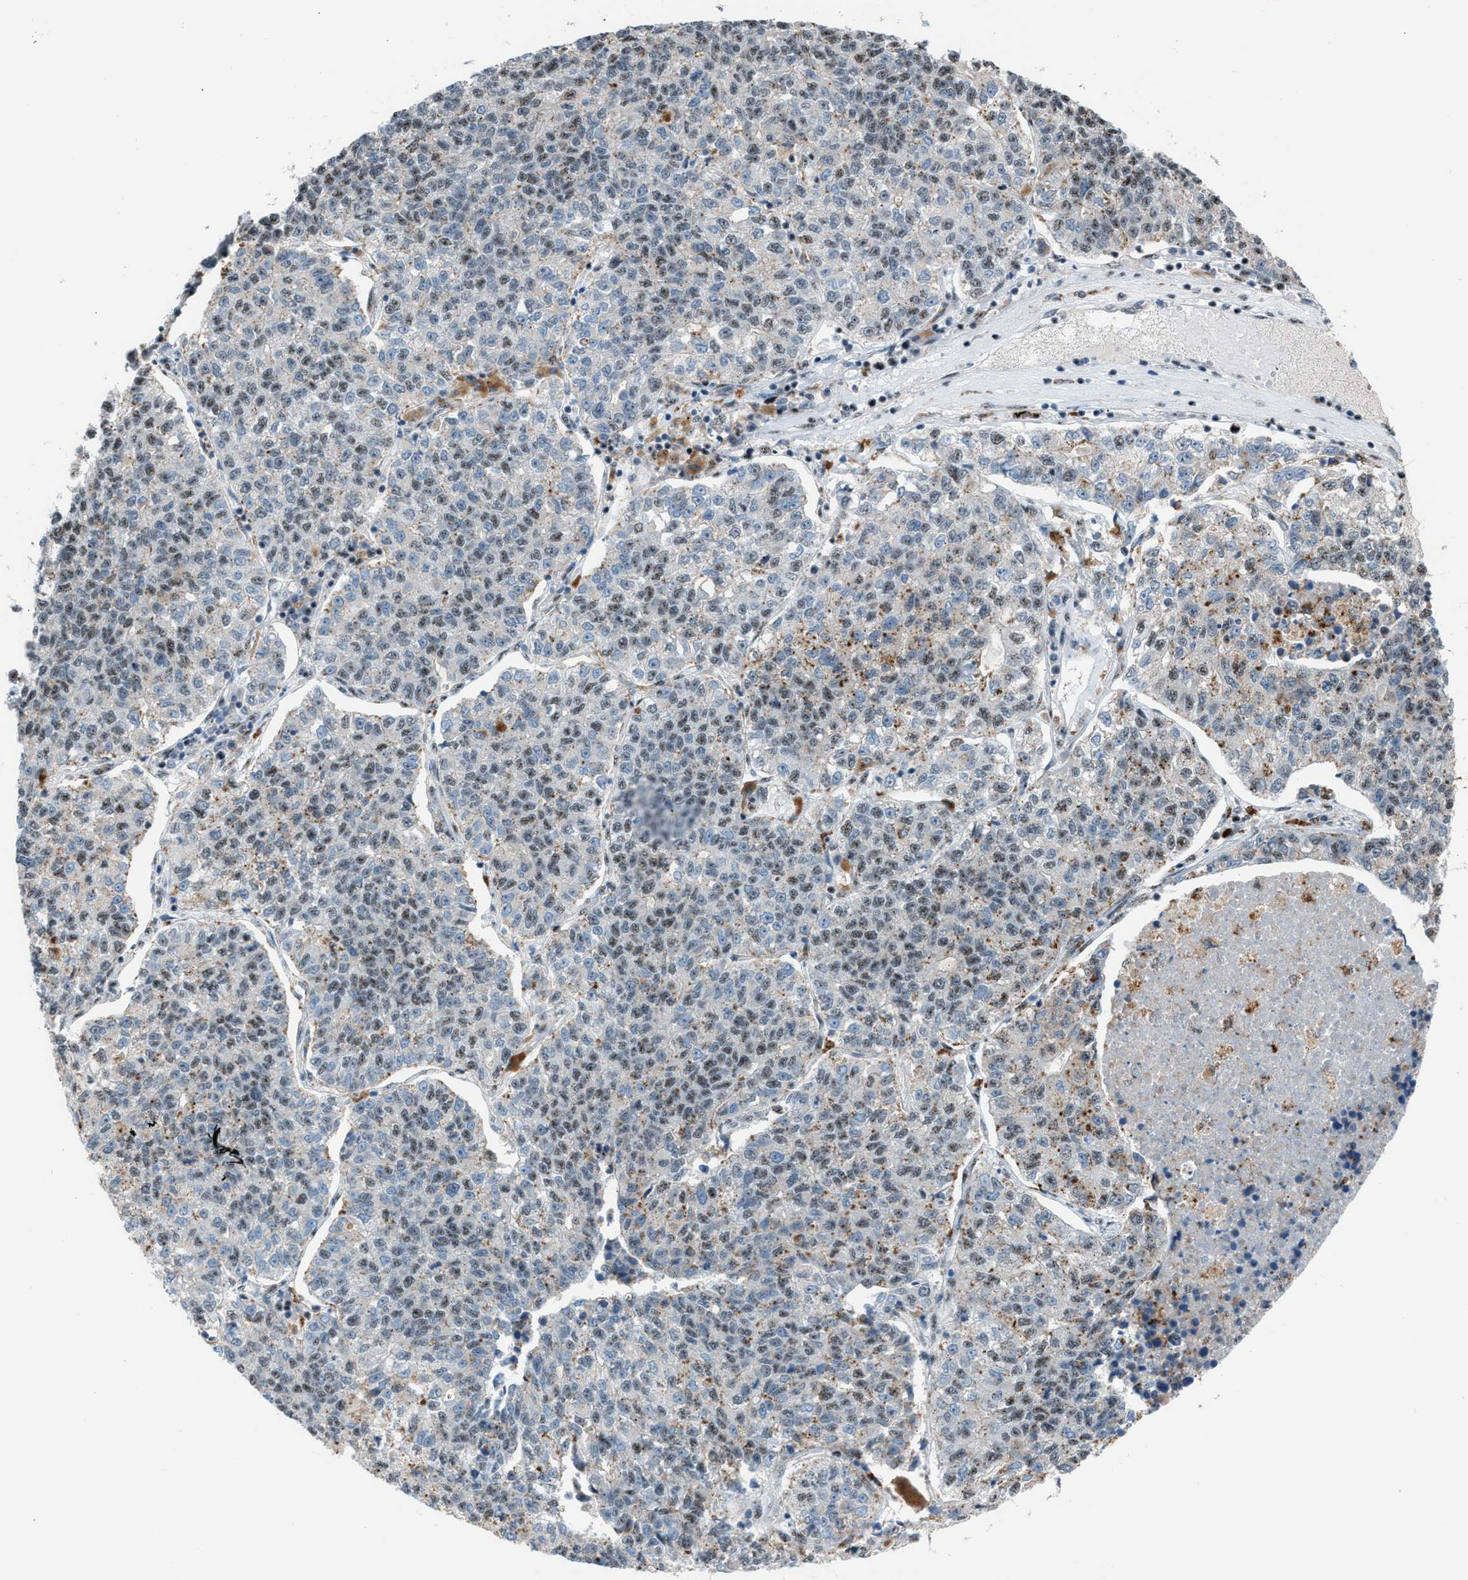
{"staining": {"intensity": "weak", "quantity": "25%-75%", "location": "nuclear"}, "tissue": "lung cancer", "cell_type": "Tumor cells", "image_type": "cancer", "snomed": [{"axis": "morphology", "description": "Adenocarcinoma, NOS"}, {"axis": "topography", "description": "Lung"}], "caption": "The immunohistochemical stain shows weak nuclear positivity in tumor cells of lung cancer (adenocarcinoma) tissue.", "gene": "CENPP", "patient": {"sex": "male", "age": 49}}